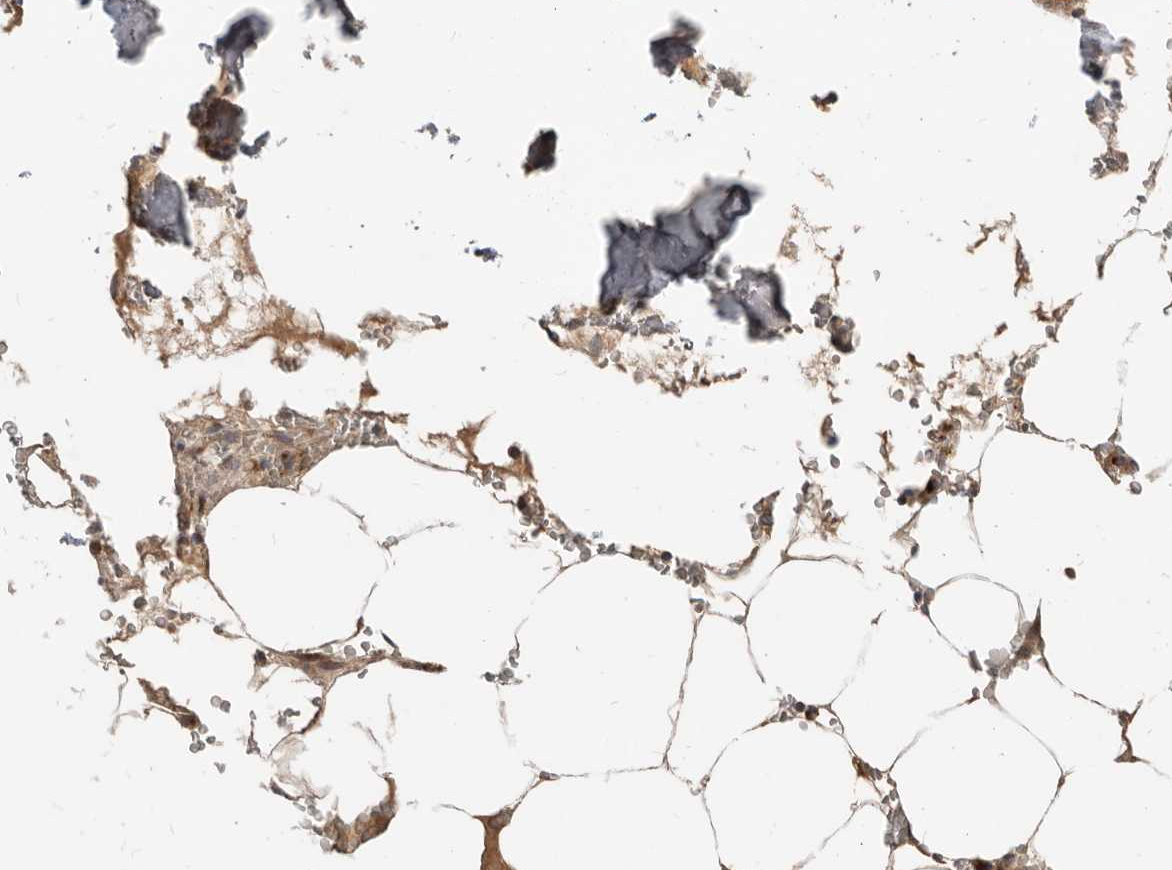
{"staining": {"intensity": "strong", "quantity": "<25%", "location": "cytoplasmic/membranous"}, "tissue": "bone marrow", "cell_type": "Hematopoietic cells", "image_type": "normal", "snomed": [{"axis": "morphology", "description": "Normal tissue, NOS"}, {"axis": "topography", "description": "Bone marrow"}], "caption": "Protein expression analysis of normal bone marrow exhibits strong cytoplasmic/membranous positivity in approximately <25% of hematopoietic cells.", "gene": "NPY4R2", "patient": {"sex": "male", "age": 70}}